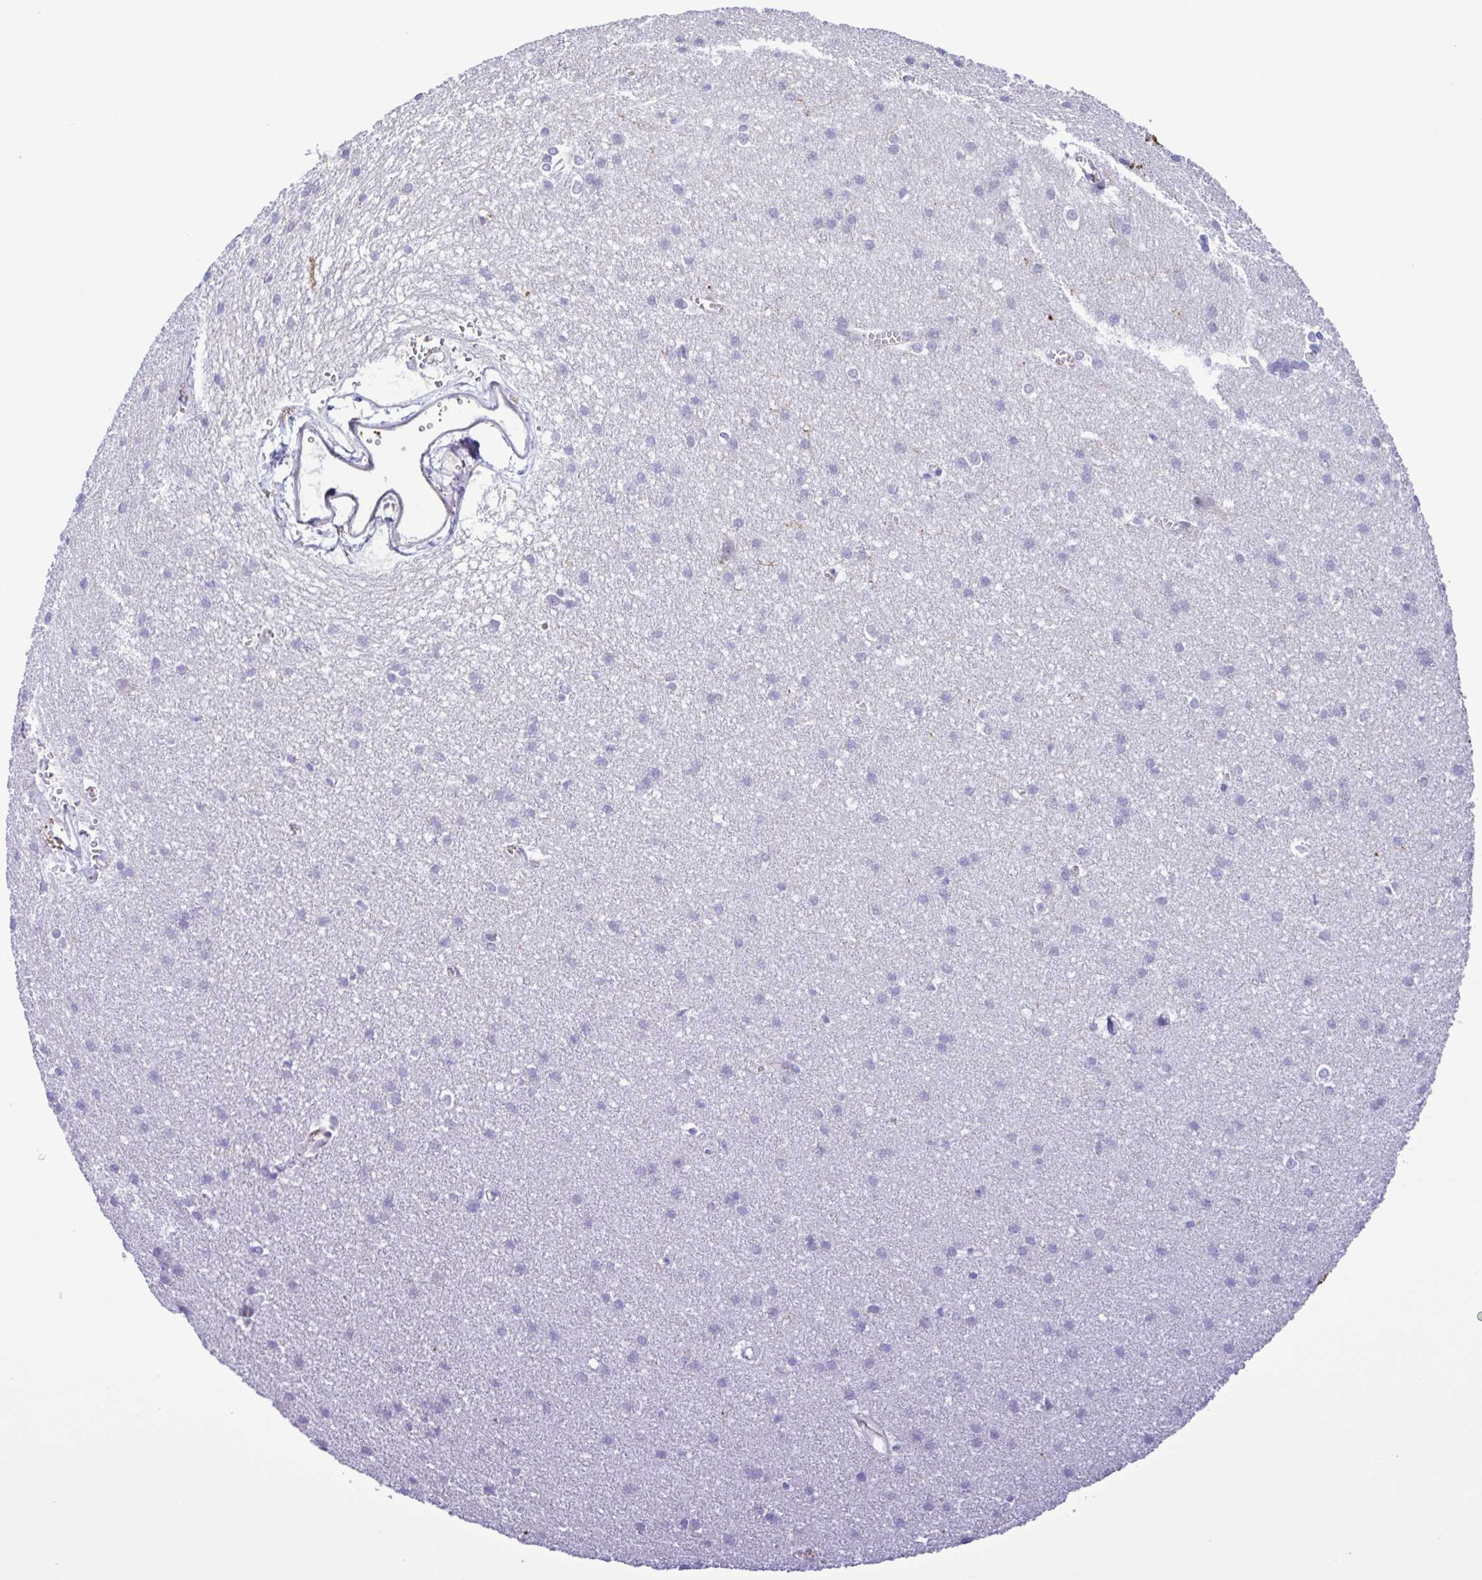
{"staining": {"intensity": "negative", "quantity": "none", "location": "none"}, "tissue": "cerebral cortex", "cell_type": "Endothelial cells", "image_type": "normal", "snomed": [{"axis": "morphology", "description": "Normal tissue, NOS"}, {"axis": "topography", "description": "Cerebral cortex"}], "caption": "Immunohistochemistry (IHC) micrograph of normal human cerebral cortex stained for a protein (brown), which shows no expression in endothelial cells.", "gene": "CYP17A1", "patient": {"sex": "male", "age": 37}}